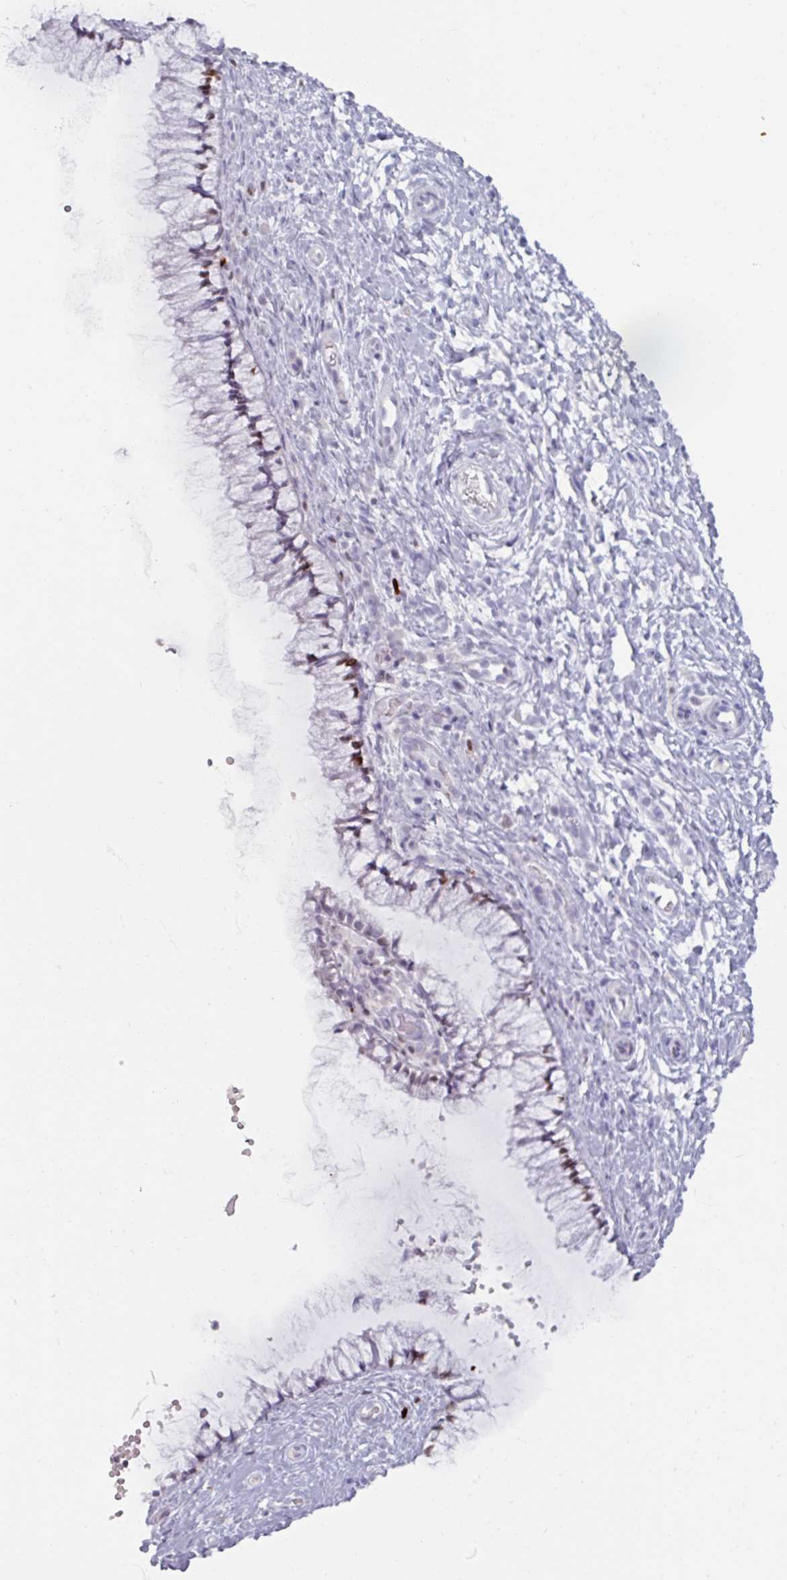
{"staining": {"intensity": "moderate", "quantity": "<25%", "location": "nuclear"}, "tissue": "cervix", "cell_type": "Glandular cells", "image_type": "normal", "snomed": [{"axis": "morphology", "description": "Normal tissue, NOS"}, {"axis": "topography", "description": "Cervix"}], "caption": "Cervix stained for a protein (brown) exhibits moderate nuclear positive staining in approximately <25% of glandular cells.", "gene": "ATAD2", "patient": {"sex": "female", "age": 36}}